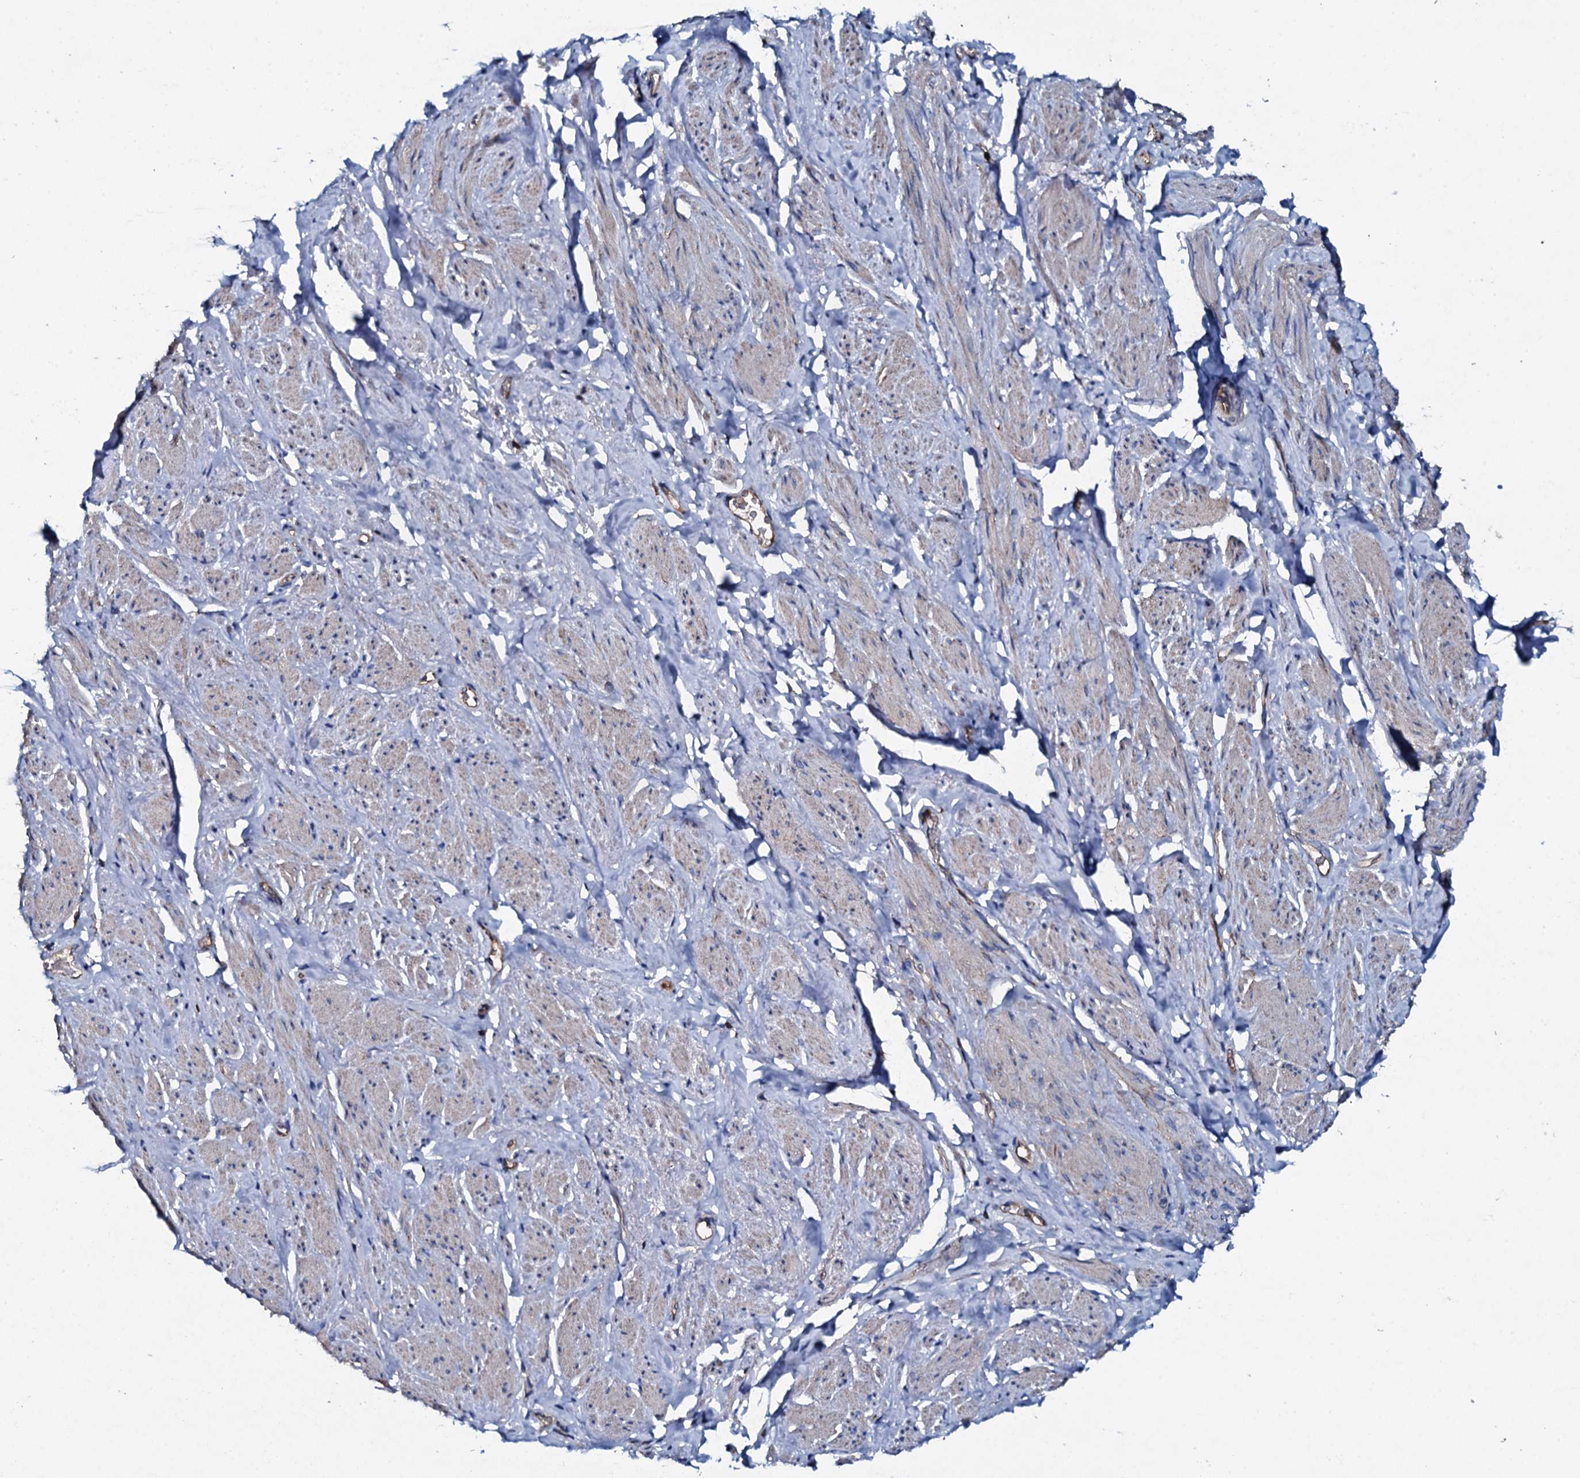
{"staining": {"intensity": "negative", "quantity": "none", "location": "none"}, "tissue": "smooth muscle", "cell_type": "Smooth muscle cells", "image_type": "normal", "snomed": [{"axis": "morphology", "description": "Normal tissue, NOS"}, {"axis": "topography", "description": "Smooth muscle"}, {"axis": "topography", "description": "Peripheral nerve tissue"}], "caption": "IHC of normal smooth muscle shows no positivity in smooth muscle cells.", "gene": "MS4A4E", "patient": {"sex": "male", "age": 69}}